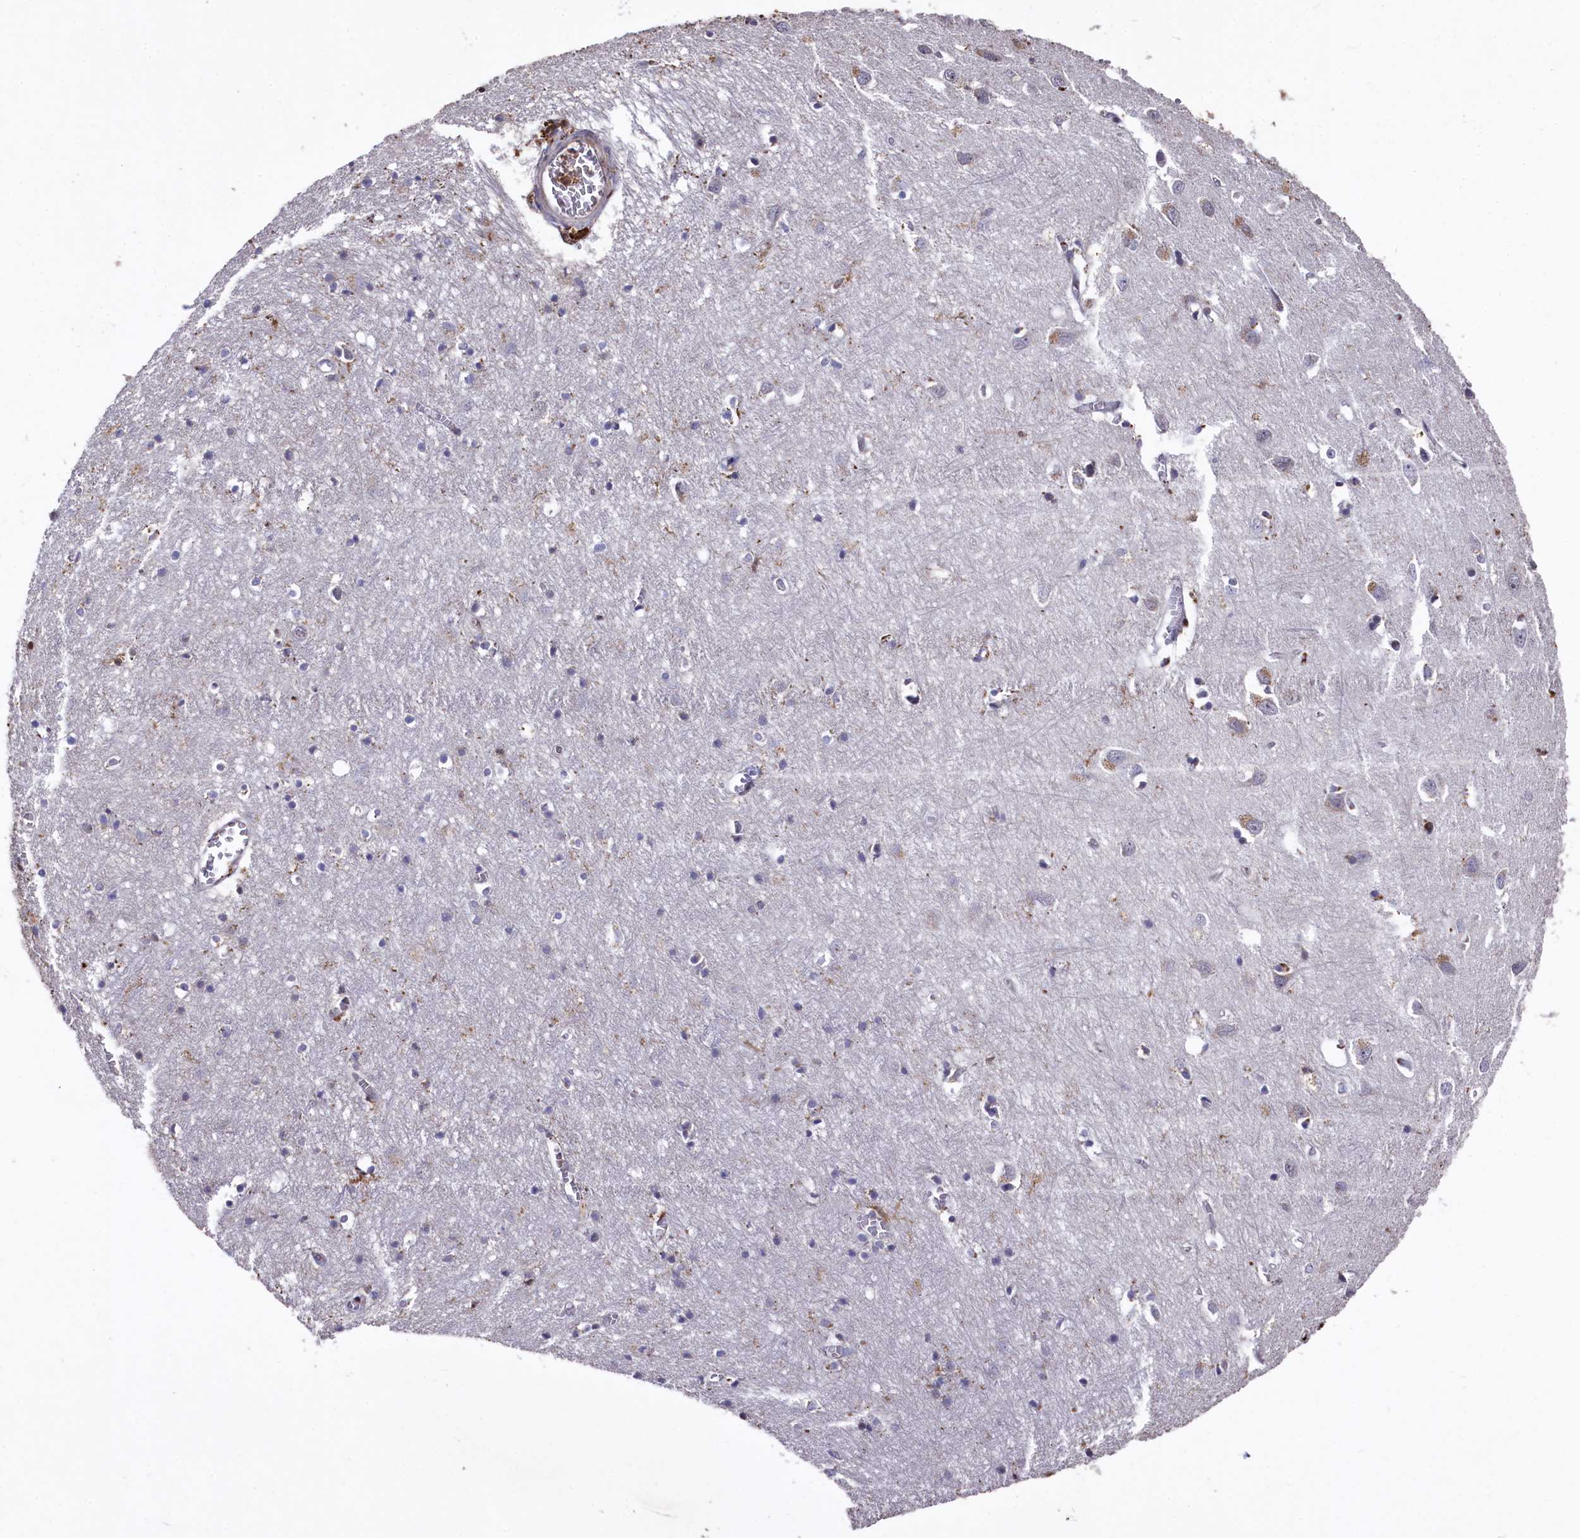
{"staining": {"intensity": "weak", "quantity": "25%-75%", "location": "cytoplasmic/membranous"}, "tissue": "cerebral cortex", "cell_type": "Endothelial cells", "image_type": "normal", "snomed": [{"axis": "morphology", "description": "Normal tissue, NOS"}, {"axis": "topography", "description": "Cerebral cortex"}], "caption": "Immunohistochemical staining of unremarkable cerebral cortex exhibits 25%-75% levels of weak cytoplasmic/membranous protein positivity in about 25%-75% of endothelial cells.", "gene": "PLEKHO2", "patient": {"sex": "female", "age": 64}}